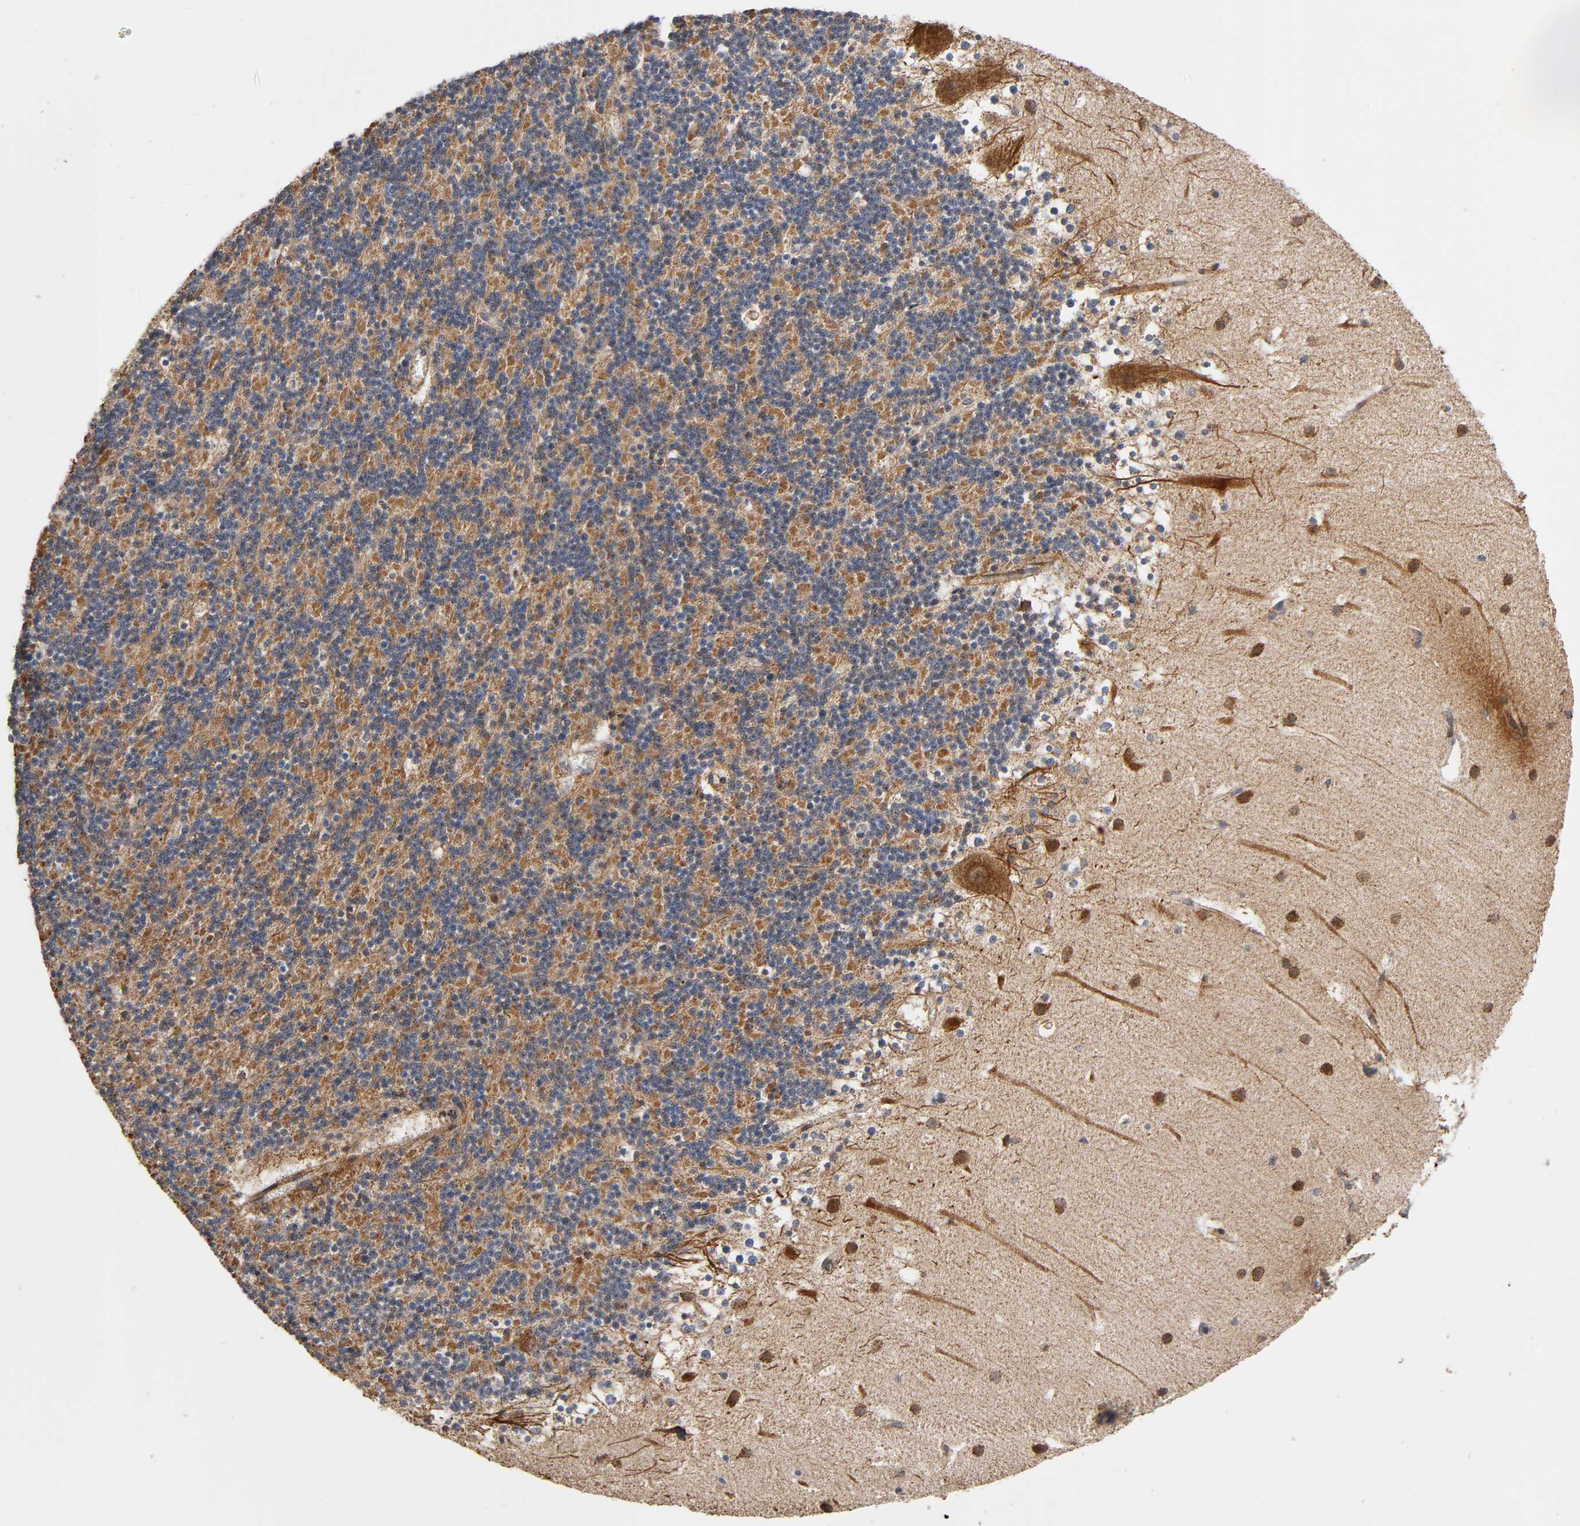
{"staining": {"intensity": "moderate", "quantity": ">75%", "location": "cytoplasmic/membranous"}, "tissue": "cerebellum", "cell_type": "Cells in granular layer", "image_type": "normal", "snomed": [{"axis": "morphology", "description": "Normal tissue, NOS"}, {"axis": "topography", "description": "Cerebellum"}], "caption": "Protein expression analysis of normal cerebellum reveals moderate cytoplasmic/membranous expression in approximately >75% of cells in granular layer.", "gene": "MAP3K1", "patient": {"sex": "male", "age": 45}}